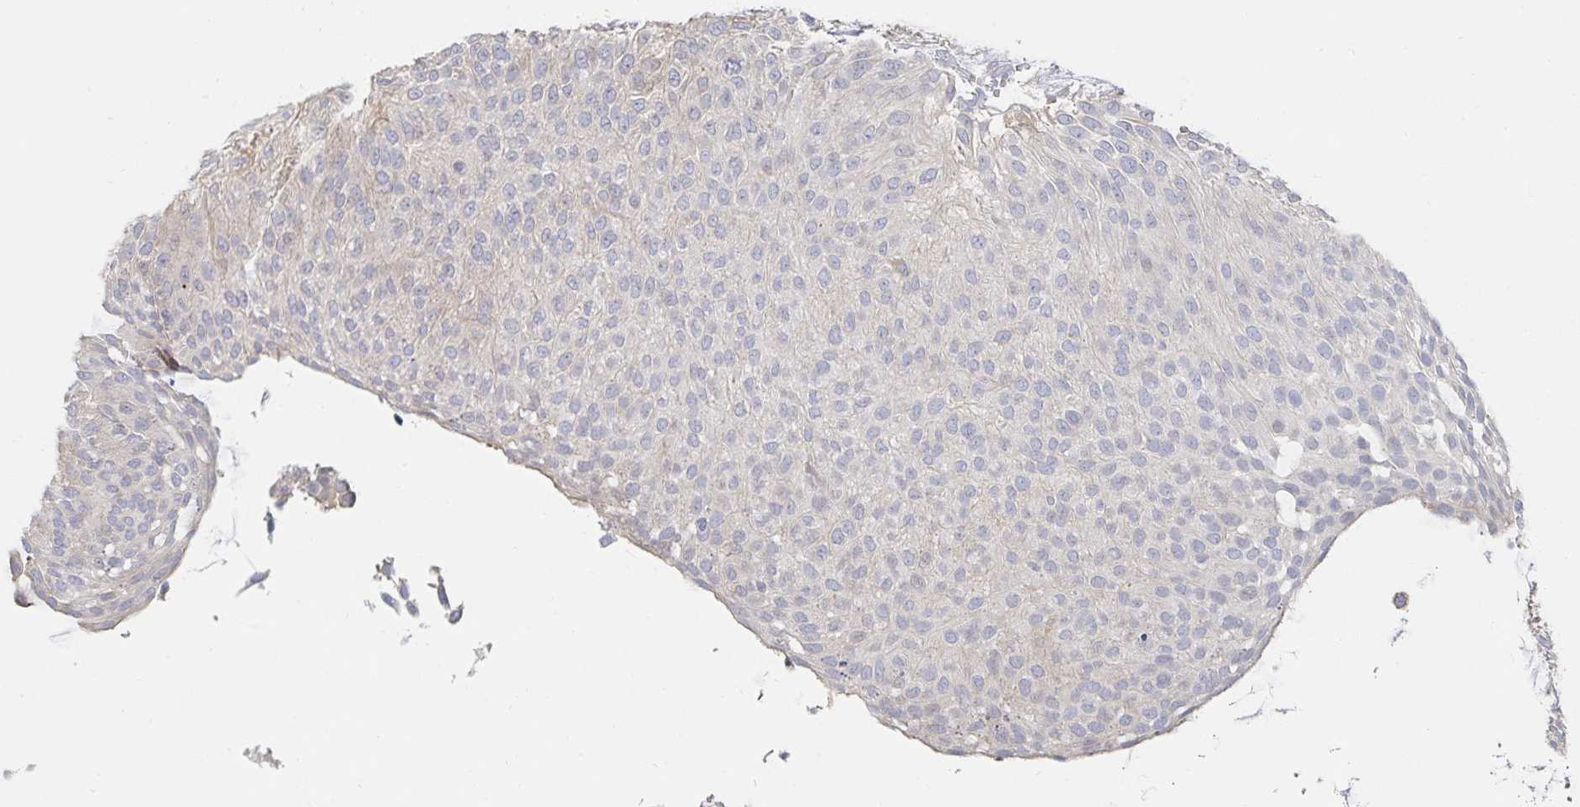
{"staining": {"intensity": "negative", "quantity": "none", "location": "none"}, "tissue": "urothelial cancer", "cell_type": "Tumor cells", "image_type": "cancer", "snomed": [{"axis": "morphology", "description": "Urothelial carcinoma, NOS"}, {"axis": "topography", "description": "Urinary bladder"}], "caption": "Histopathology image shows no significant protein staining in tumor cells of urothelial cancer.", "gene": "PIK3CD", "patient": {"sex": "male", "age": 84}}